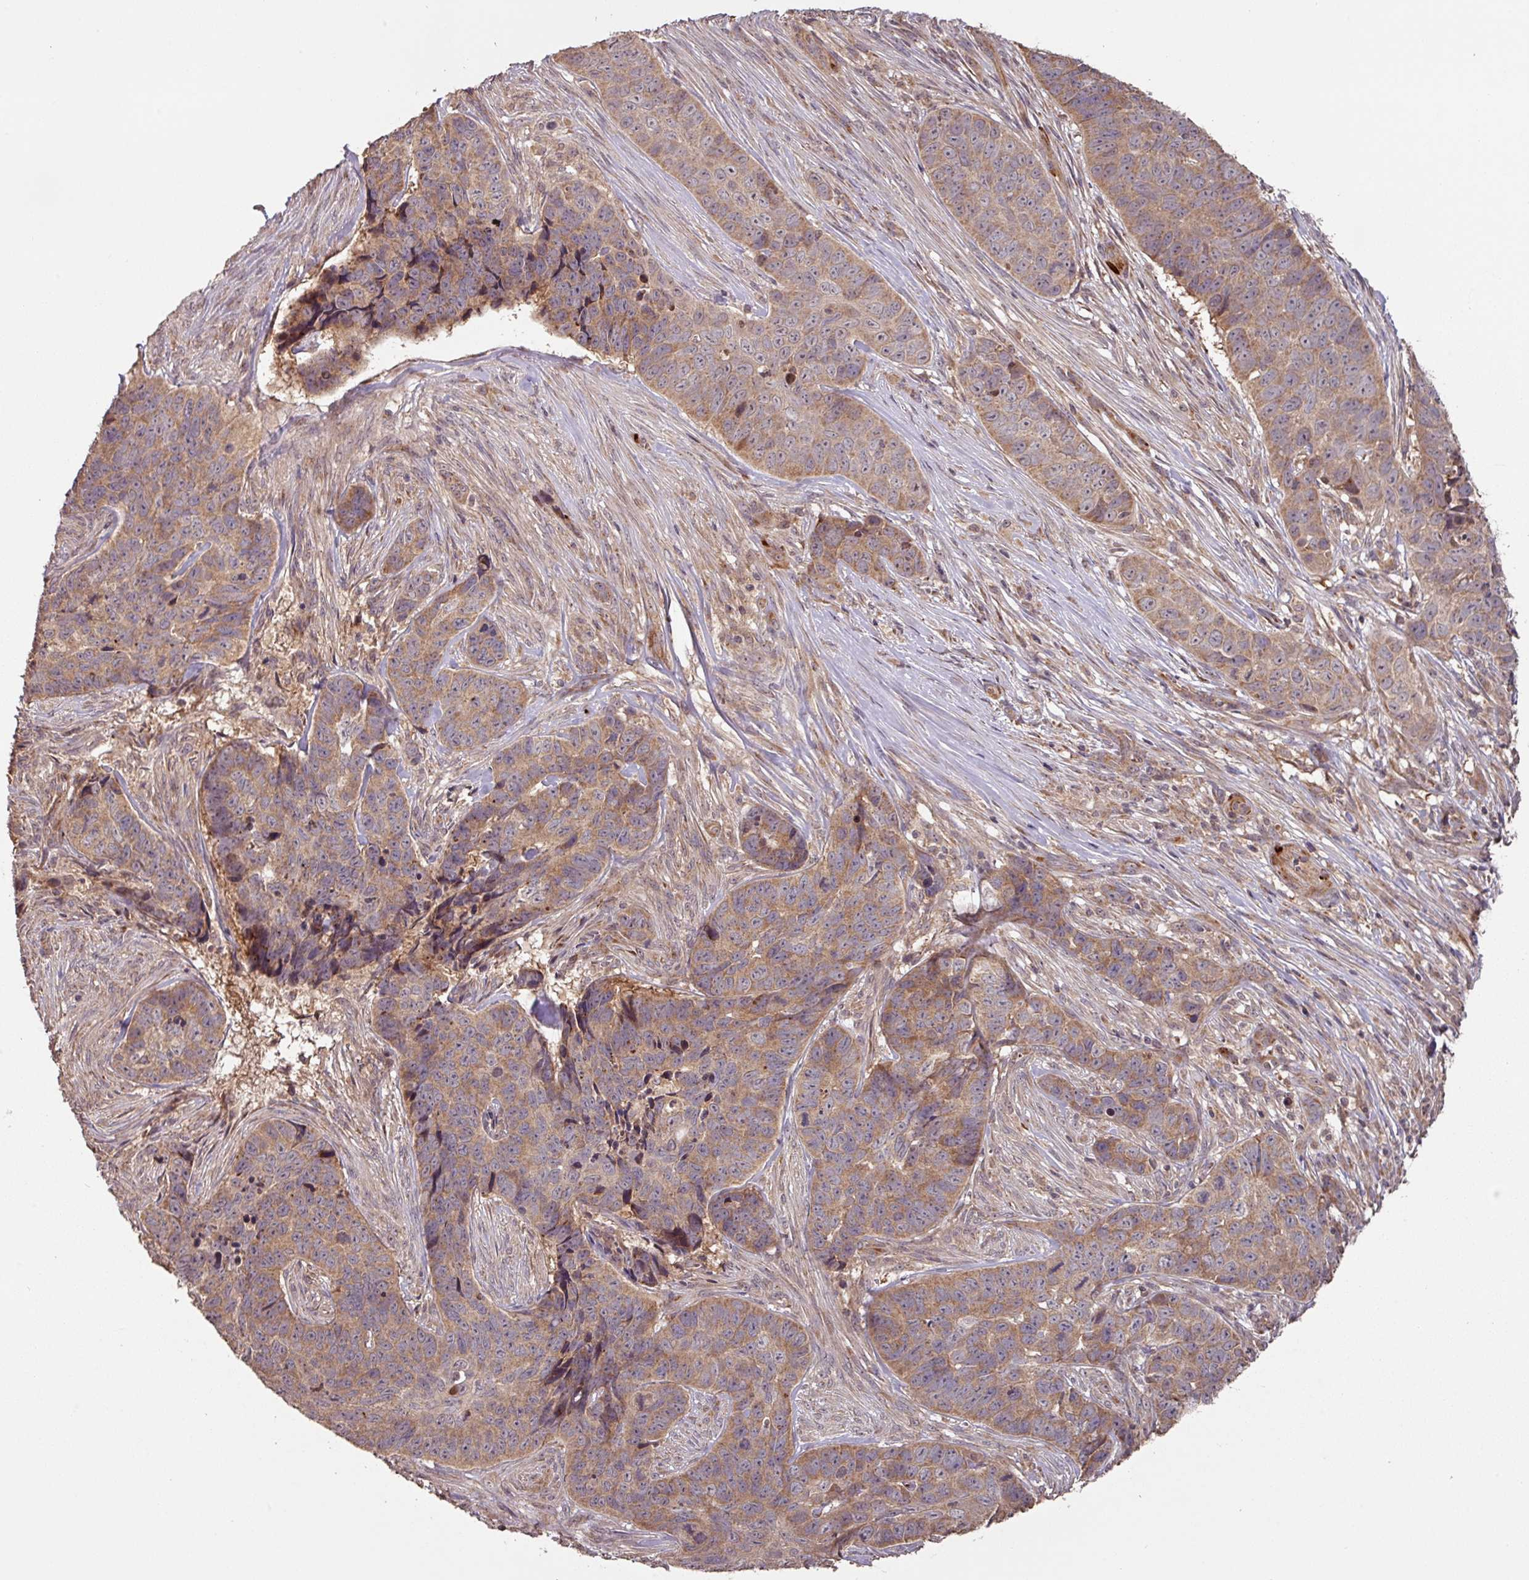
{"staining": {"intensity": "moderate", "quantity": ">75%", "location": "cytoplasmic/membranous"}, "tissue": "skin cancer", "cell_type": "Tumor cells", "image_type": "cancer", "snomed": [{"axis": "morphology", "description": "Basal cell carcinoma"}, {"axis": "topography", "description": "Skin"}], "caption": "Brown immunohistochemical staining in human skin basal cell carcinoma exhibits moderate cytoplasmic/membranous positivity in approximately >75% of tumor cells.", "gene": "MRRF", "patient": {"sex": "female", "age": 82}}